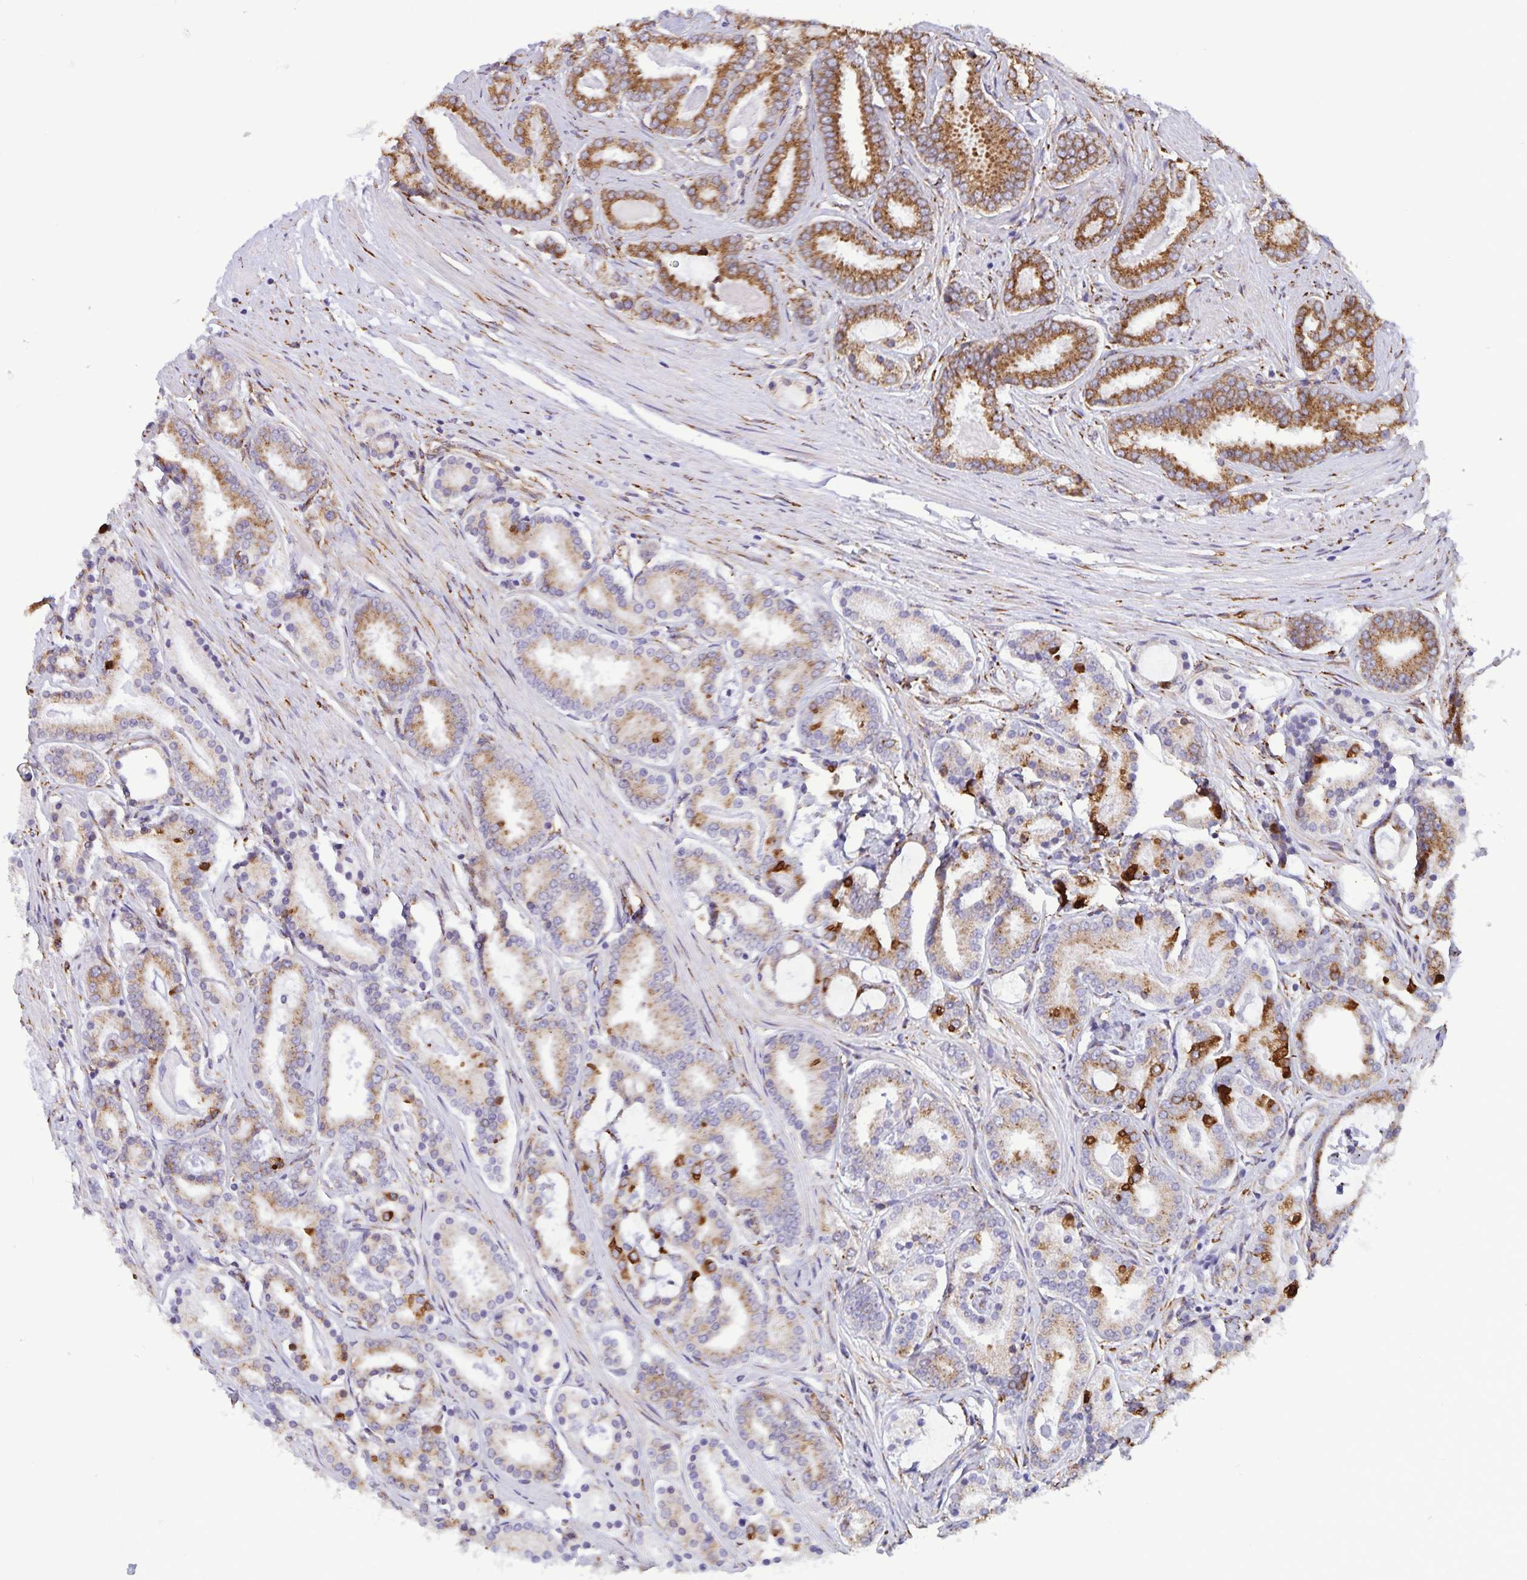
{"staining": {"intensity": "moderate", "quantity": ">75%", "location": "cytoplasmic/membranous"}, "tissue": "prostate cancer", "cell_type": "Tumor cells", "image_type": "cancer", "snomed": [{"axis": "morphology", "description": "Adenocarcinoma, High grade"}, {"axis": "topography", "description": "Prostate"}], "caption": "The immunohistochemical stain highlights moderate cytoplasmic/membranous expression in tumor cells of prostate cancer tissue.", "gene": "RCN1", "patient": {"sex": "male", "age": 63}}